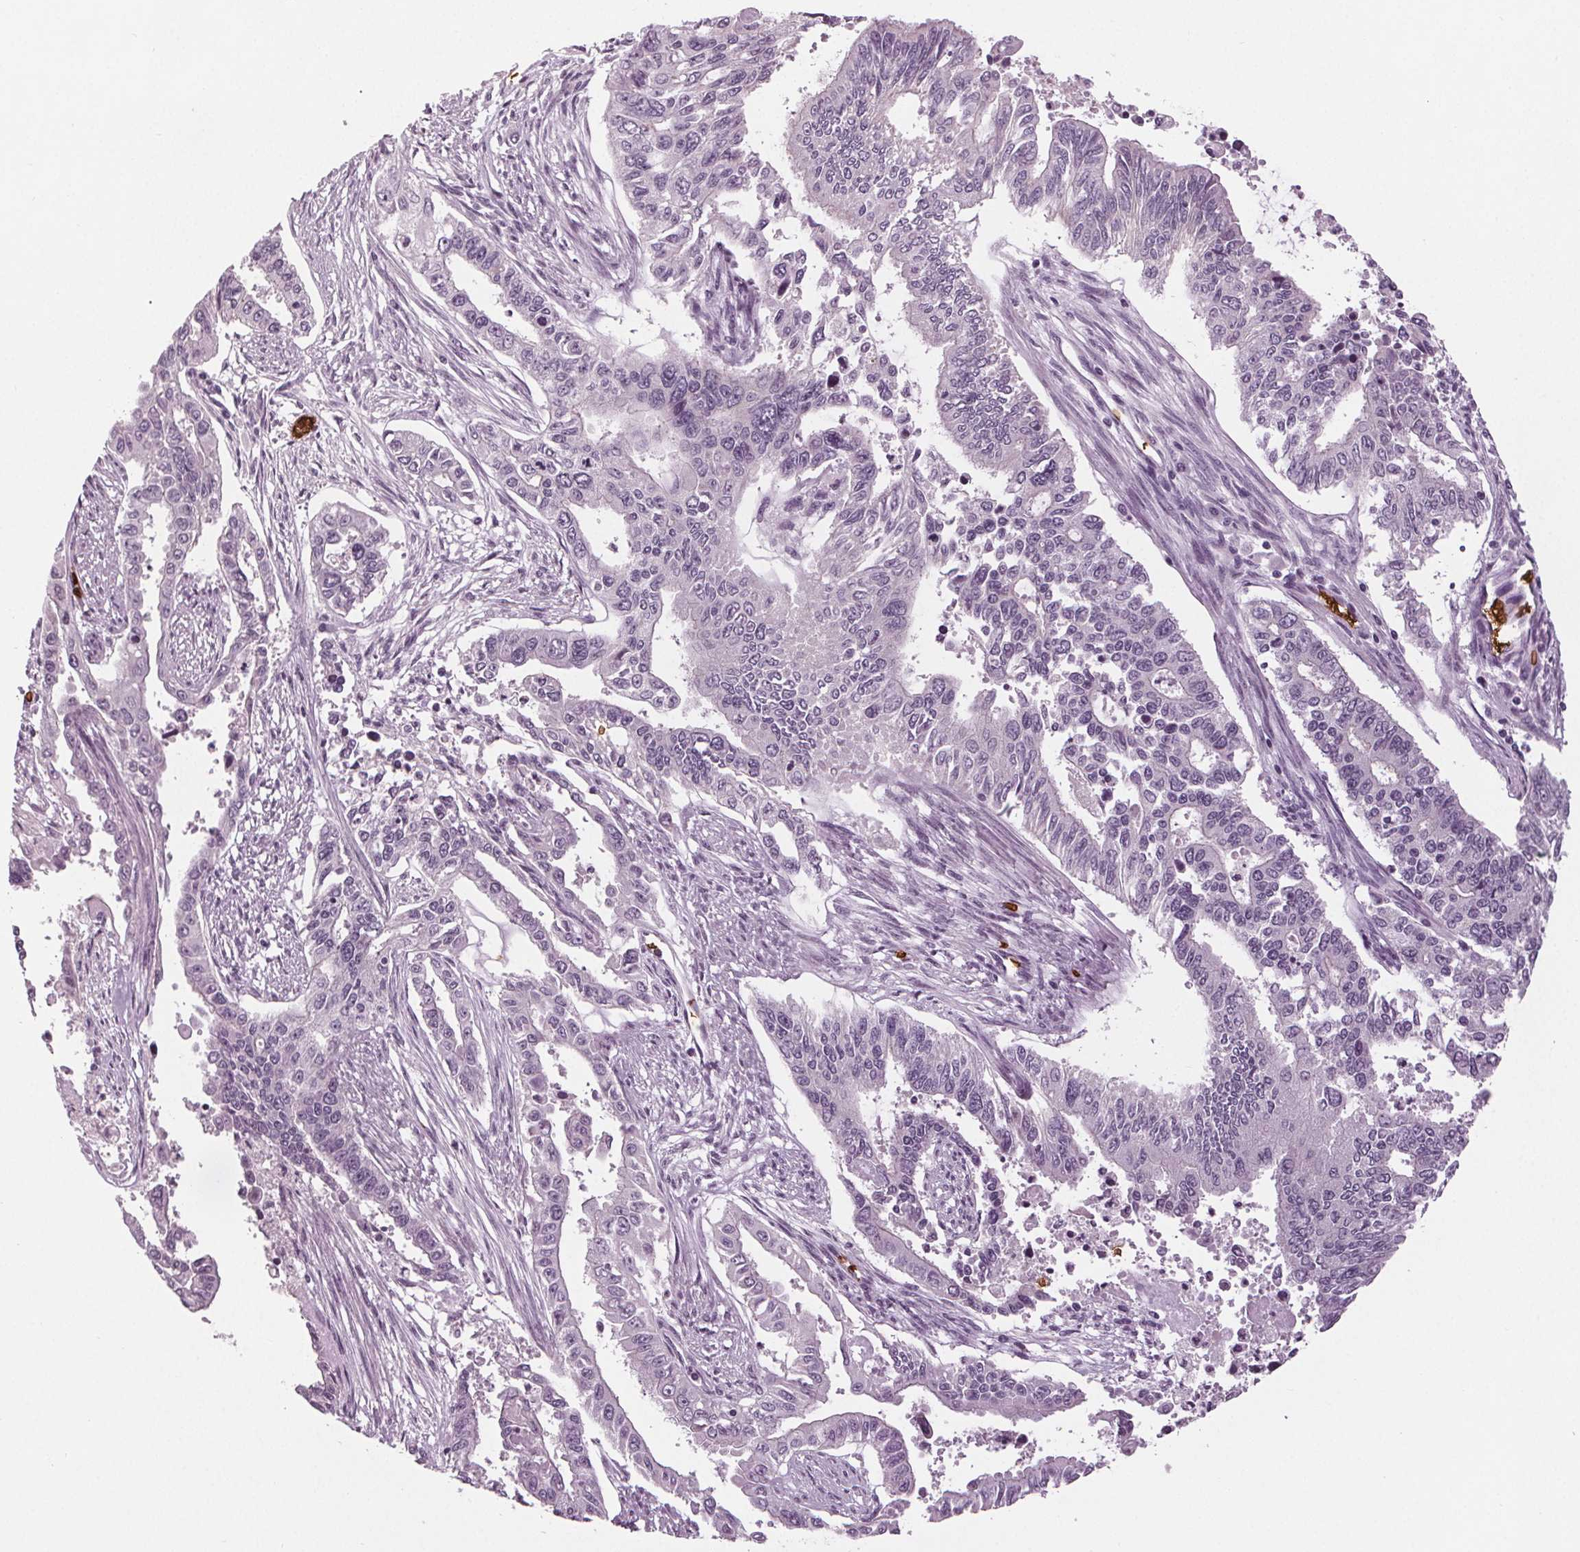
{"staining": {"intensity": "negative", "quantity": "none", "location": "none"}, "tissue": "endometrial cancer", "cell_type": "Tumor cells", "image_type": "cancer", "snomed": [{"axis": "morphology", "description": "Adenocarcinoma, NOS"}, {"axis": "topography", "description": "Uterus"}], "caption": "The photomicrograph exhibits no significant staining in tumor cells of endometrial cancer (adenocarcinoma). Nuclei are stained in blue.", "gene": "SLC4A1", "patient": {"sex": "female", "age": 59}}